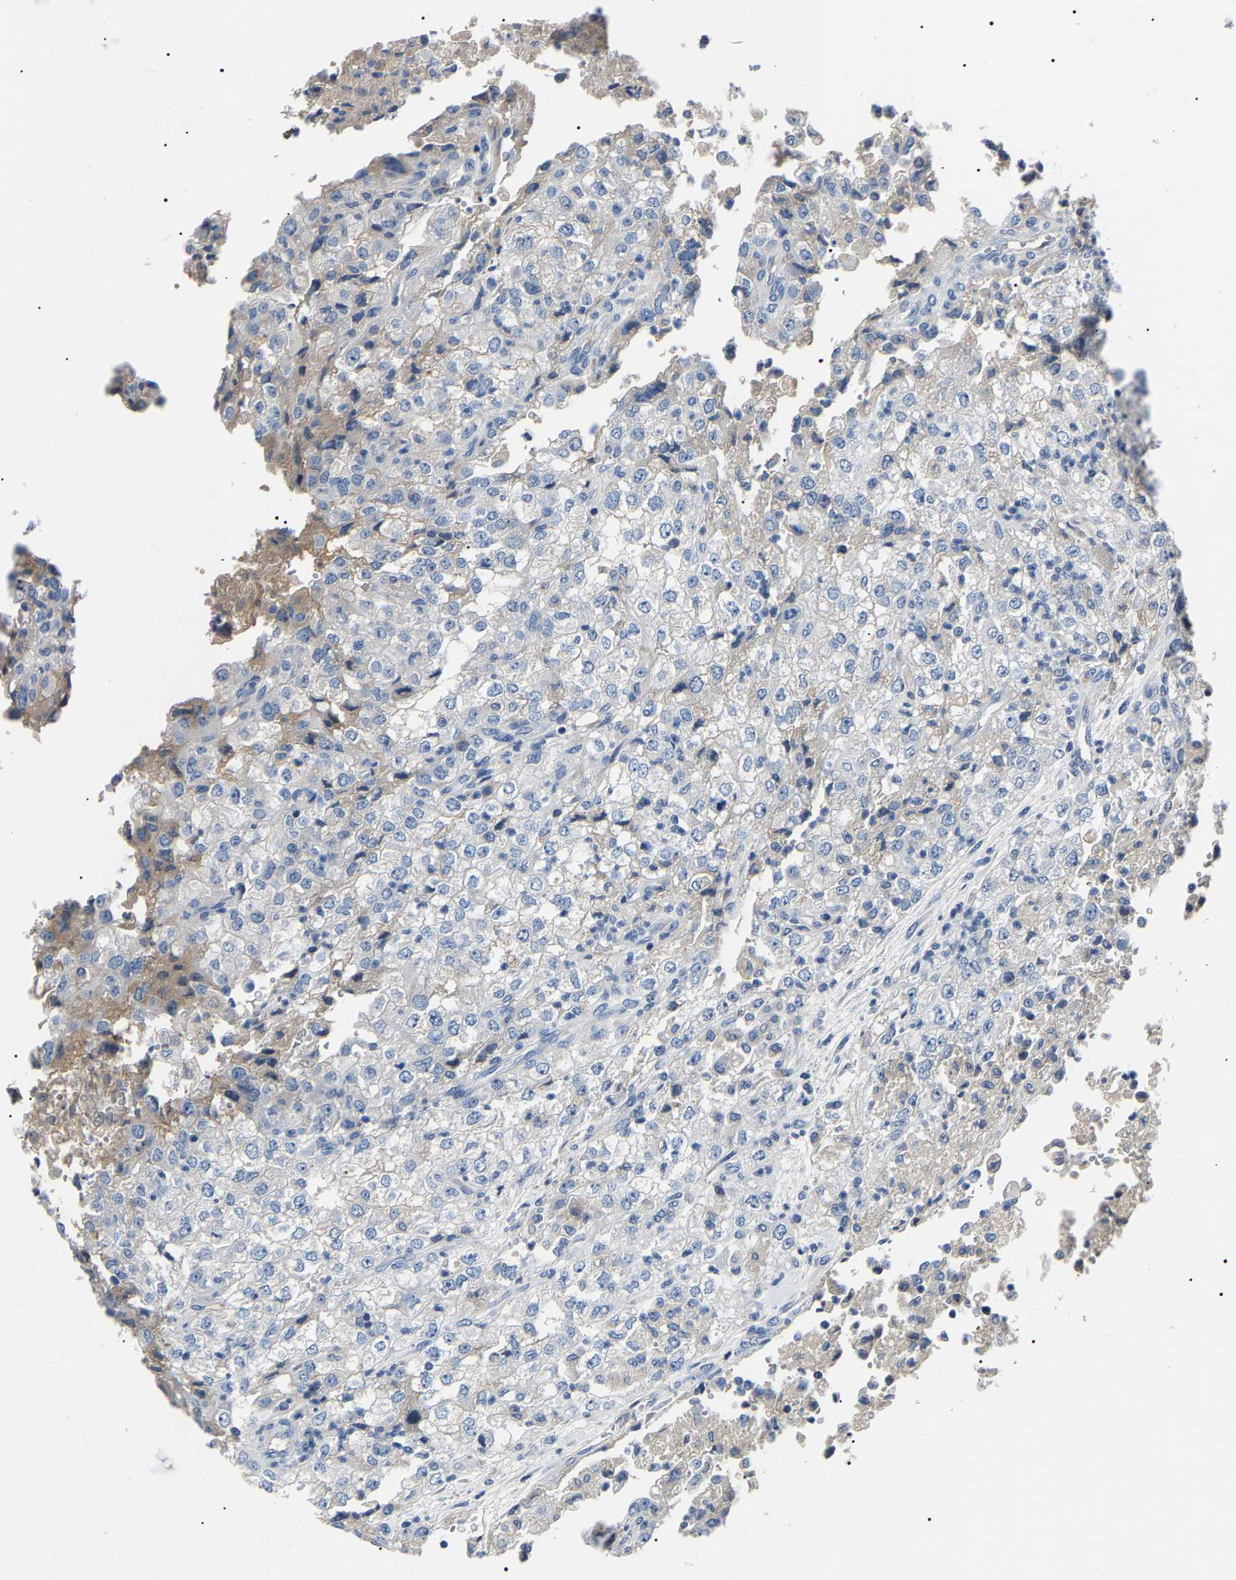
{"staining": {"intensity": "negative", "quantity": "none", "location": "none"}, "tissue": "renal cancer", "cell_type": "Tumor cells", "image_type": "cancer", "snomed": [{"axis": "morphology", "description": "Adenocarcinoma, NOS"}, {"axis": "topography", "description": "Kidney"}], "caption": "The histopathology image demonstrates no significant staining in tumor cells of renal adenocarcinoma.", "gene": "KLK15", "patient": {"sex": "female", "age": 54}}